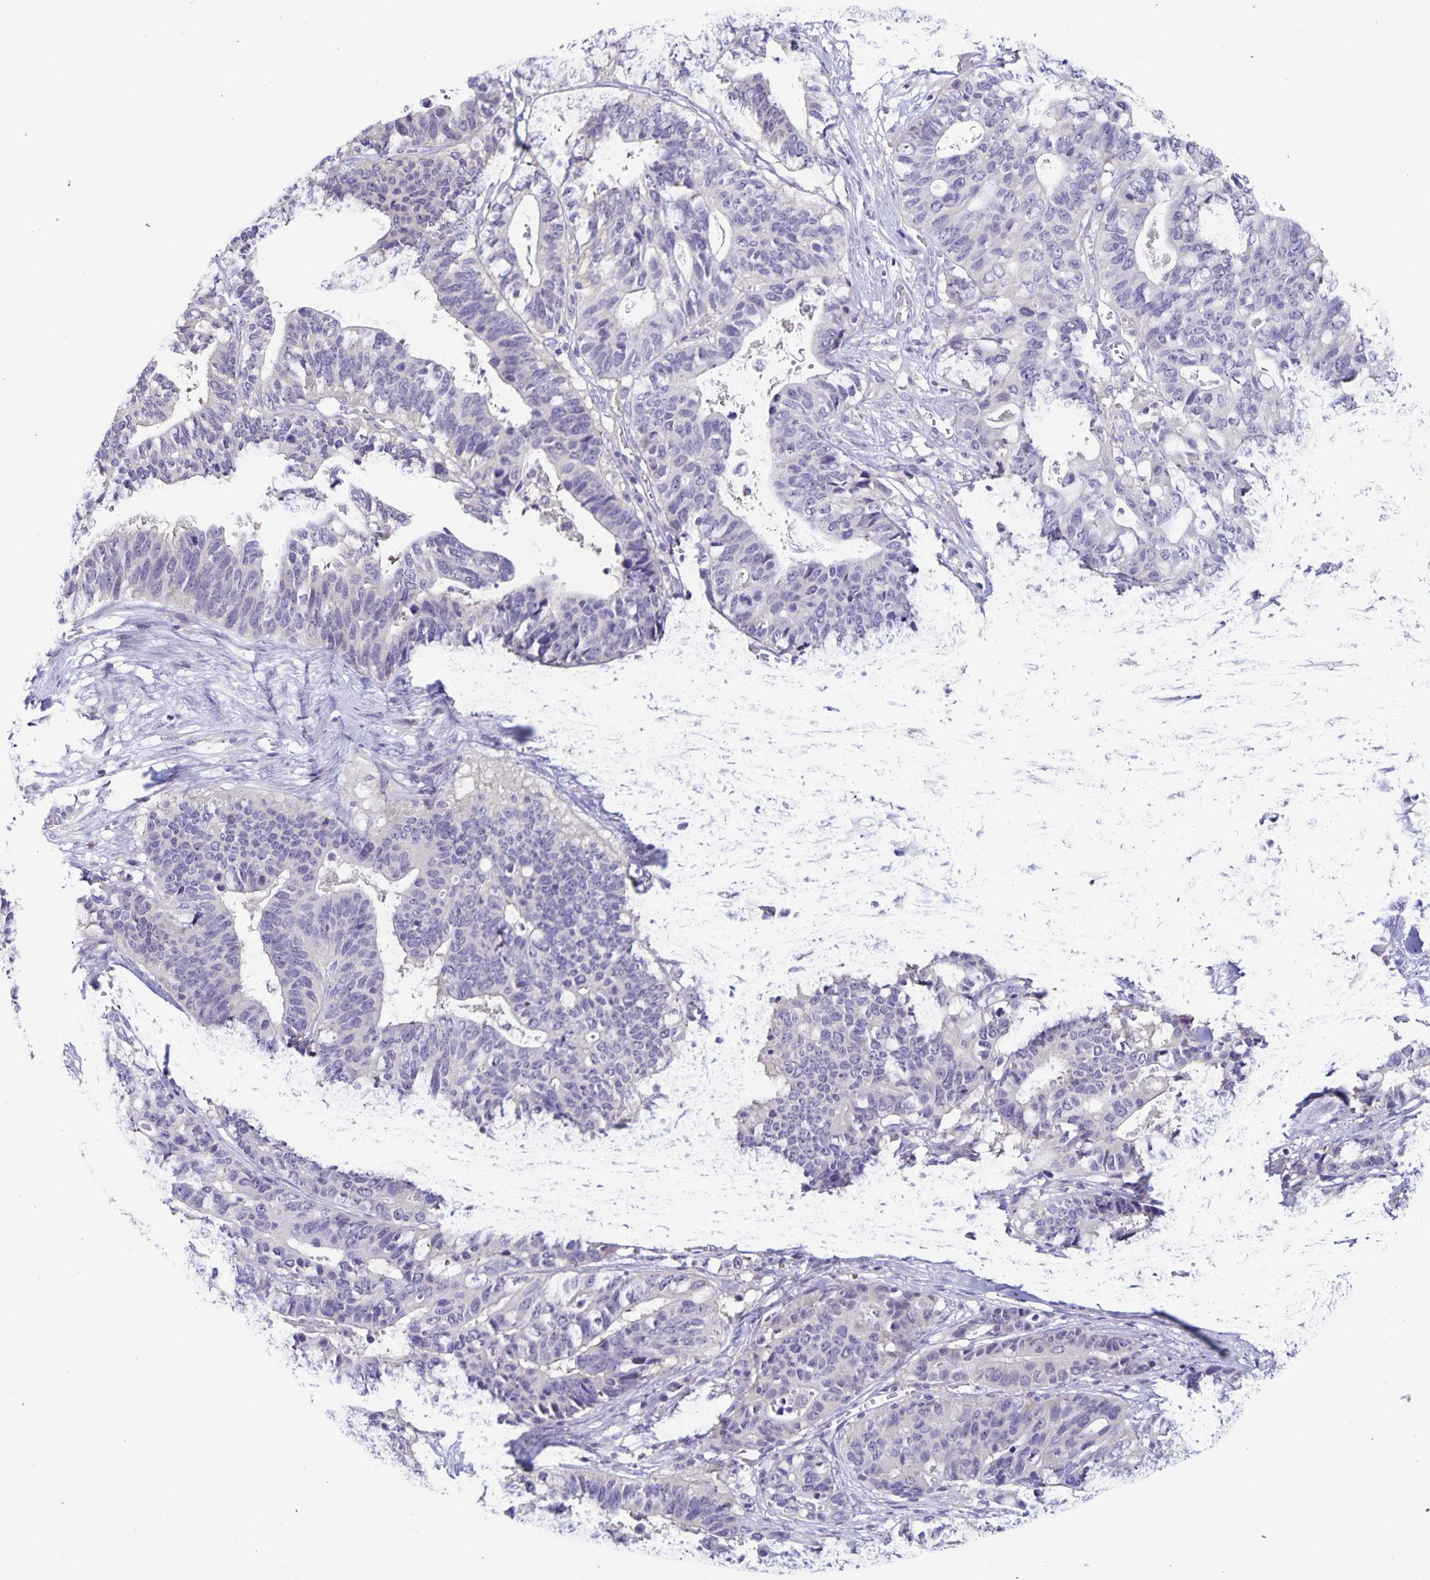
{"staining": {"intensity": "negative", "quantity": "none", "location": "none"}, "tissue": "stomach cancer", "cell_type": "Tumor cells", "image_type": "cancer", "snomed": [{"axis": "morphology", "description": "Adenocarcinoma, NOS"}, {"axis": "topography", "description": "Stomach, upper"}], "caption": "Immunohistochemistry histopathology image of neoplastic tissue: human adenocarcinoma (stomach) stained with DAB (3,3'-diaminobenzidine) demonstrates no significant protein positivity in tumor cells.", "gene": "RPL36A", "patient": {"sex": "female", "age": 67}}